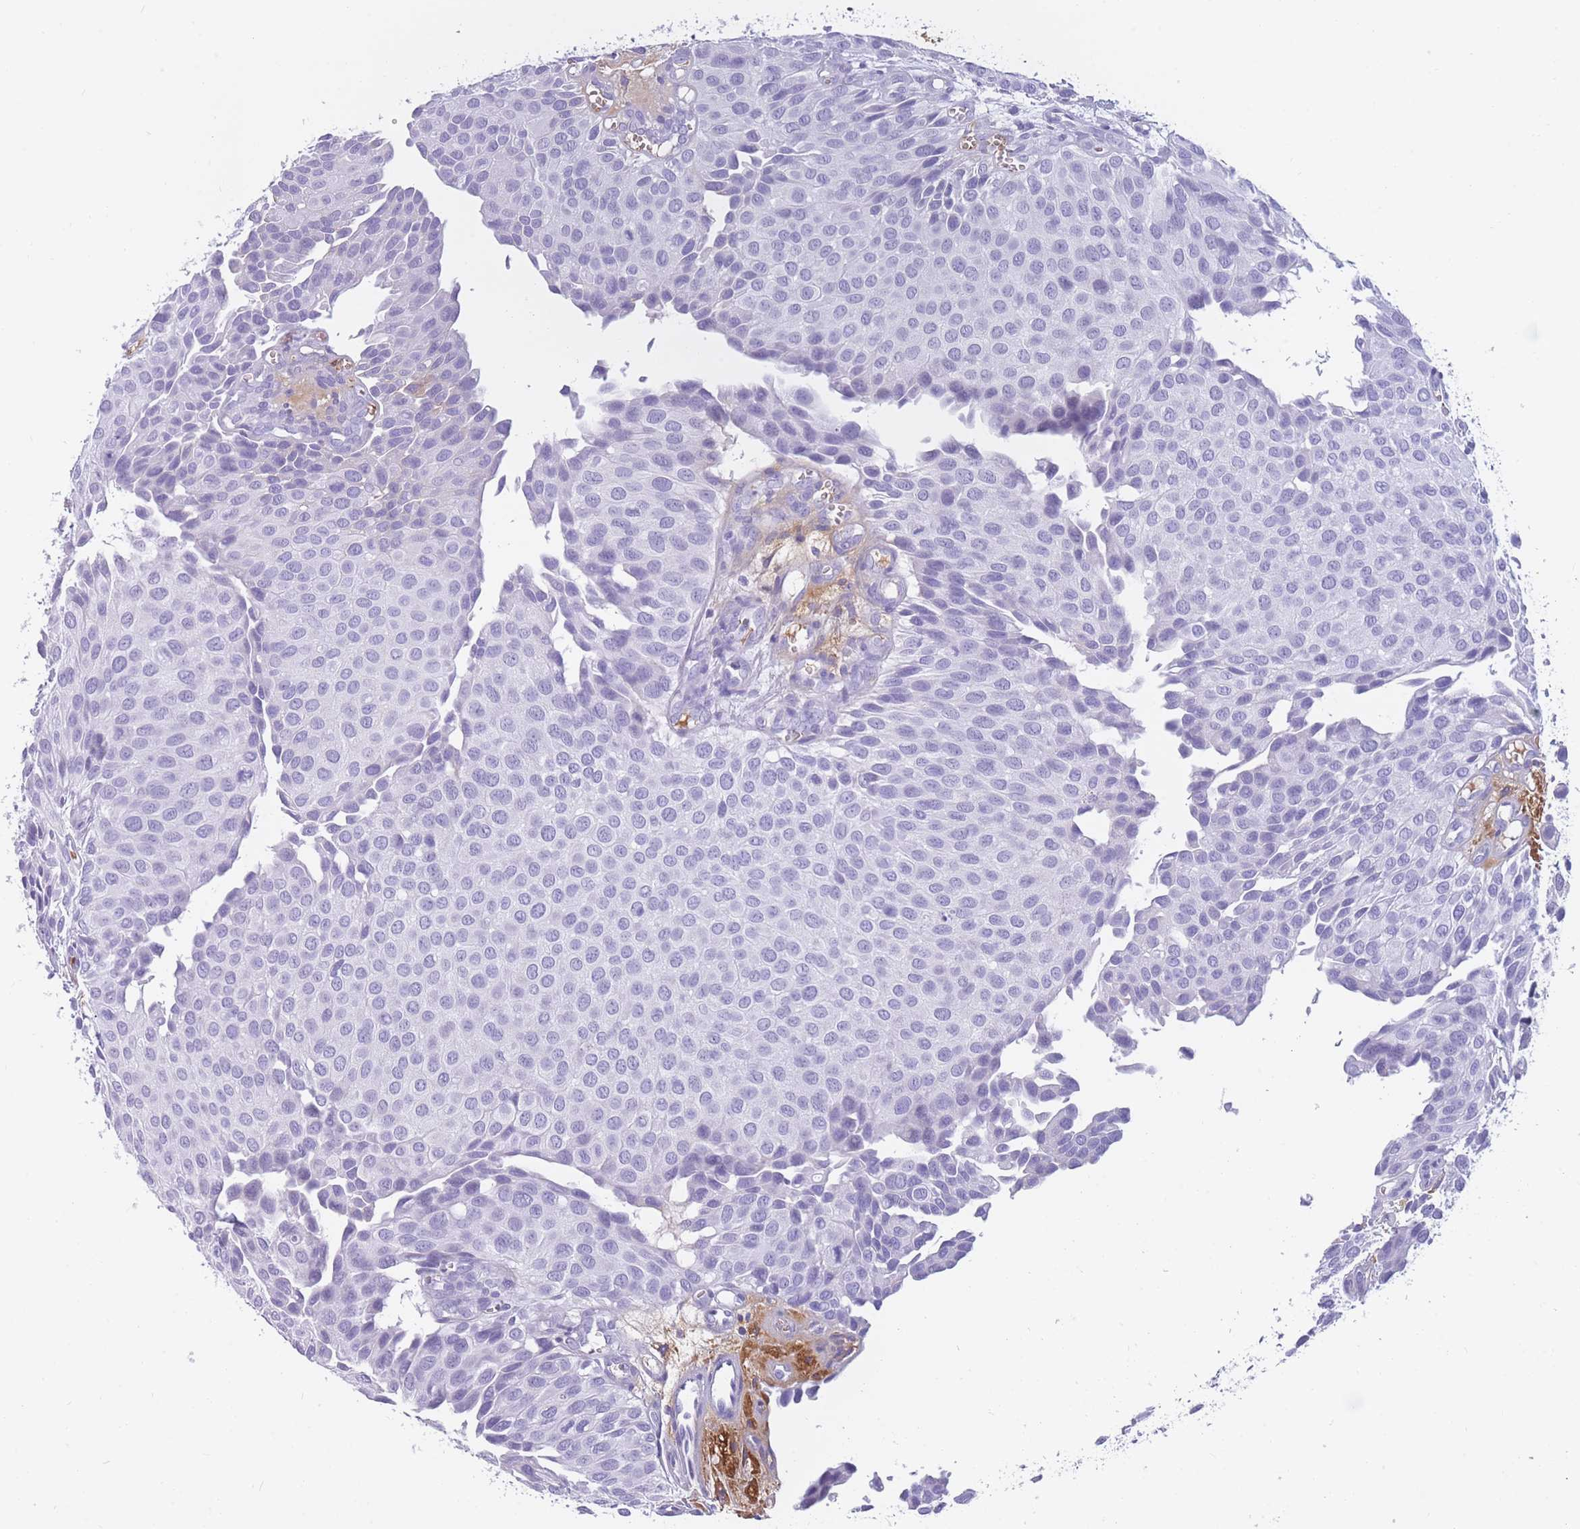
{"staining": {"intensity": "negative", "quantity": "none", "location": "none"}, "tissue": "urothelial cancer", "cell_type": "Tumor cells", "image_type": "cancer", "snomed": [{"axis": "morphology", "description": "Urothelial carcinoma, Low grade"}, {"axis": "topography", "description": "Urinary bladder"}], "caption": "This is an IHC histopathology image of human low-grade urothelial carcinoma. There is no positivity in tumor cells.", "gene": "TNFSF11", "patient": {"sex": "male", "age": 88}}